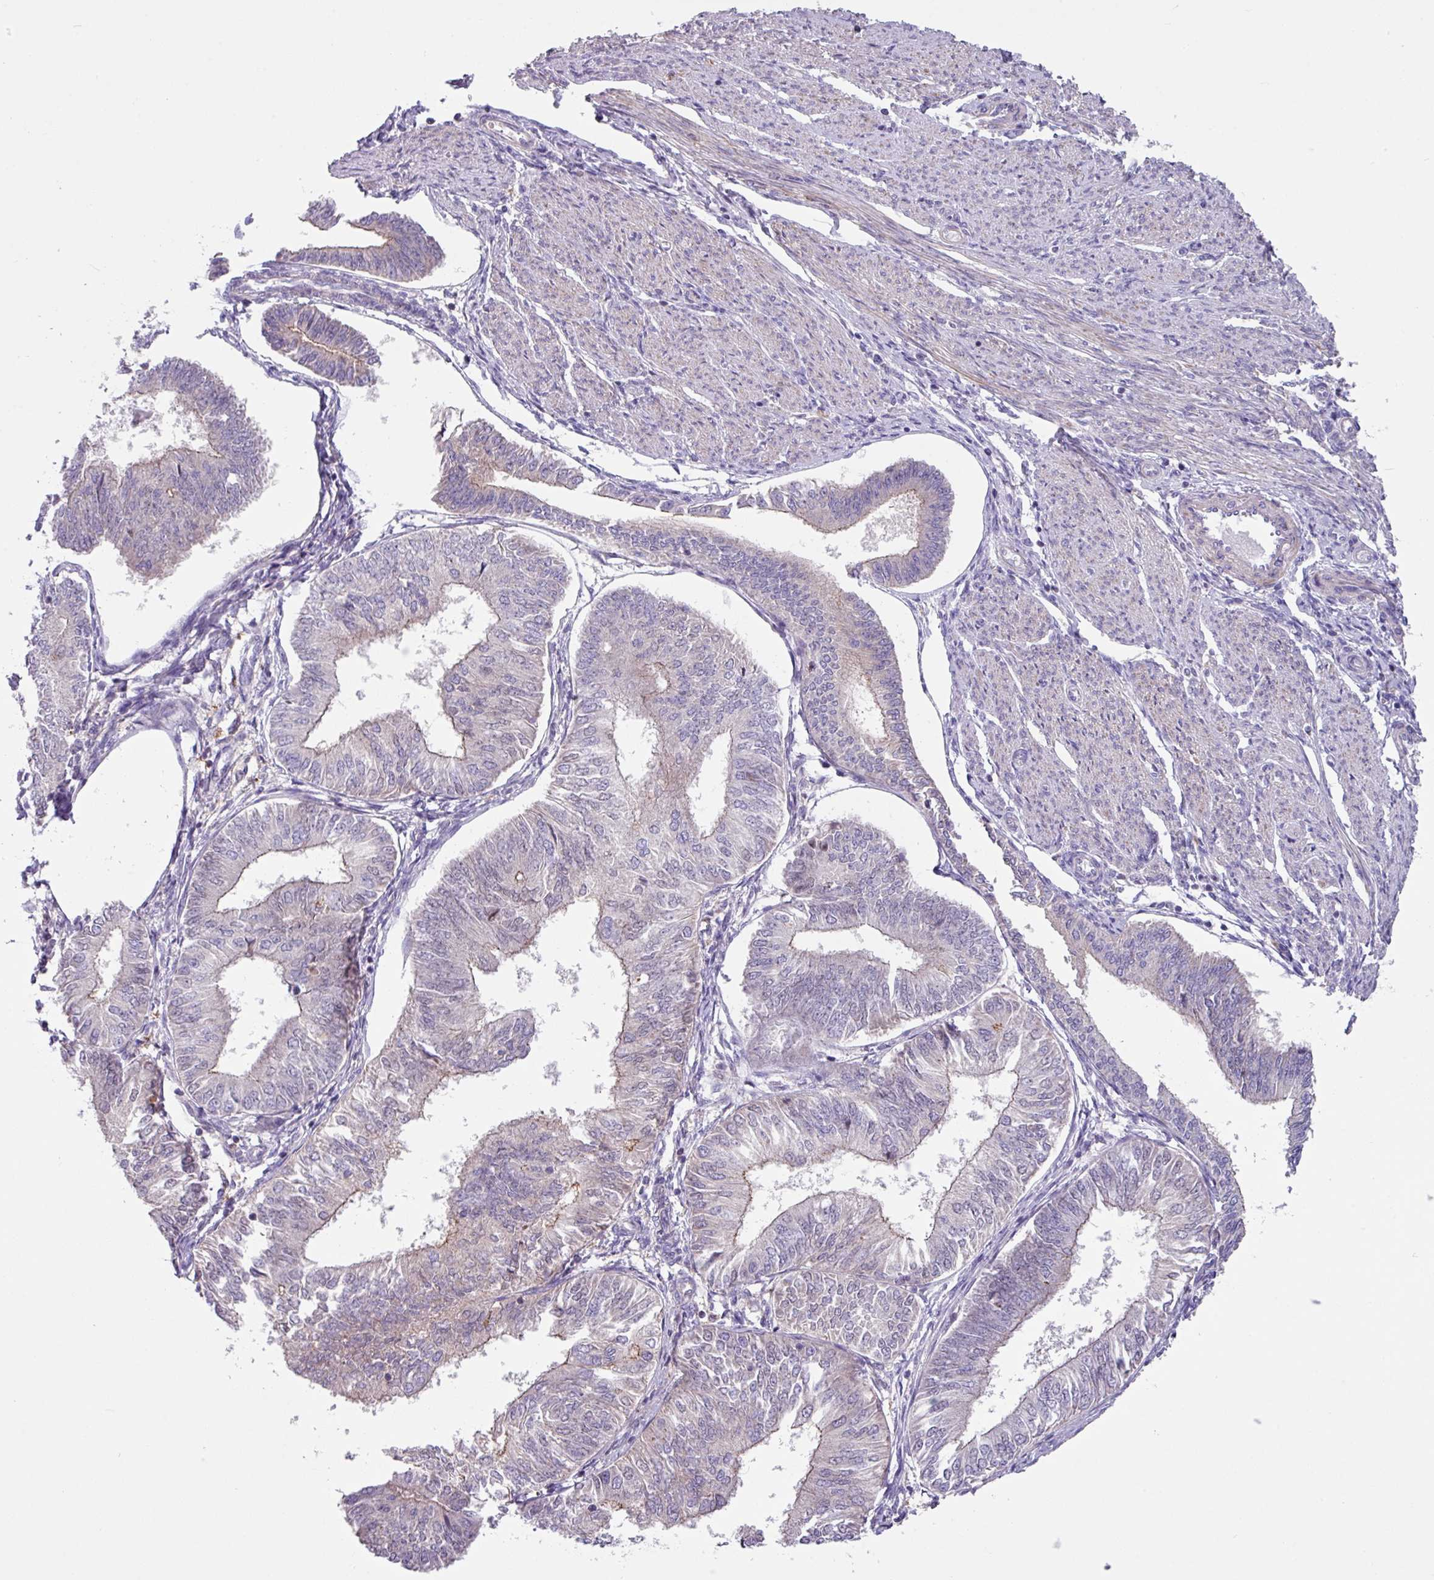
{"staining": {"intensity": "weak", "quantity": "<25%", "location": "cytoplasmic/membranous"}, "tissue": "endometrial cancer", "cell_type": "Tumor cells", "image_type": "cancer", "snomed": [{"axis": "morphology", "description": "Adenocarcinoma, NOS"}, {"axis": "topography", "description": "Endometrium"}], "caption": "Protein analysis of endometrial adenocarcinoma displays no significant staining in tumor cells. The staining is performed using DAB brown chromogen with nuclei counter-stained in using hematoxylin.", "gene": "IQCJ", "patient": {"sex": "female", "age": 58}}